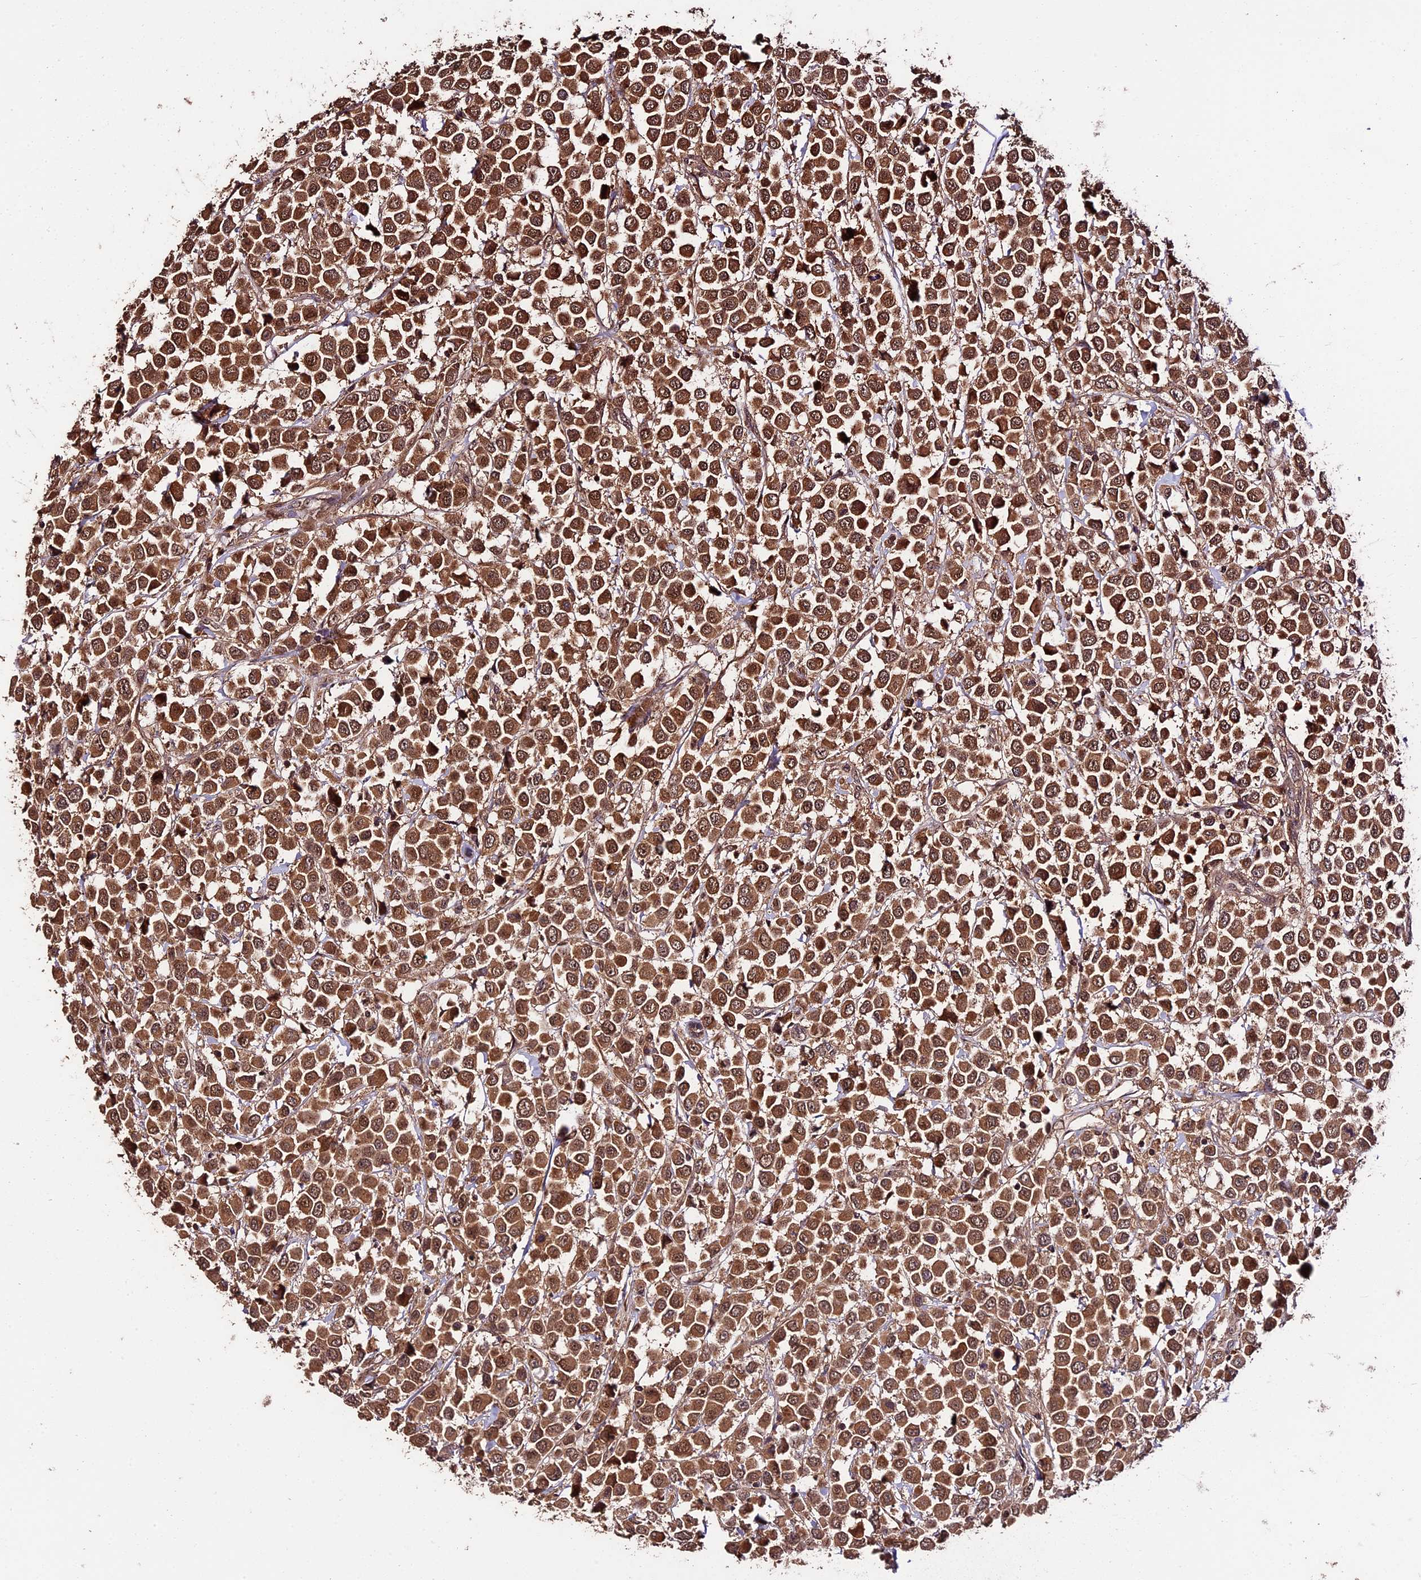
{"staining": {"intensity": "strong", "quantity": ">75%", "location": "cytoplasmic/membranous"}, "tissue": "breast cancer", "cell_type": "Tumor cells", "image_type": "cancer", "snomed": [{"axis": "morphology", "description": "Duct carcinoma"}, {"axis": "topography", "description": "Breast"}], "caption": "Protein expression by IHC reveals strong cytoplasmic/membranous positivity in approximately >75% of tumor cells in infiltrating ductal carcinoma (breast).", "gene": "TRMT1", "patient": {"sex": "female", "age": 61}}